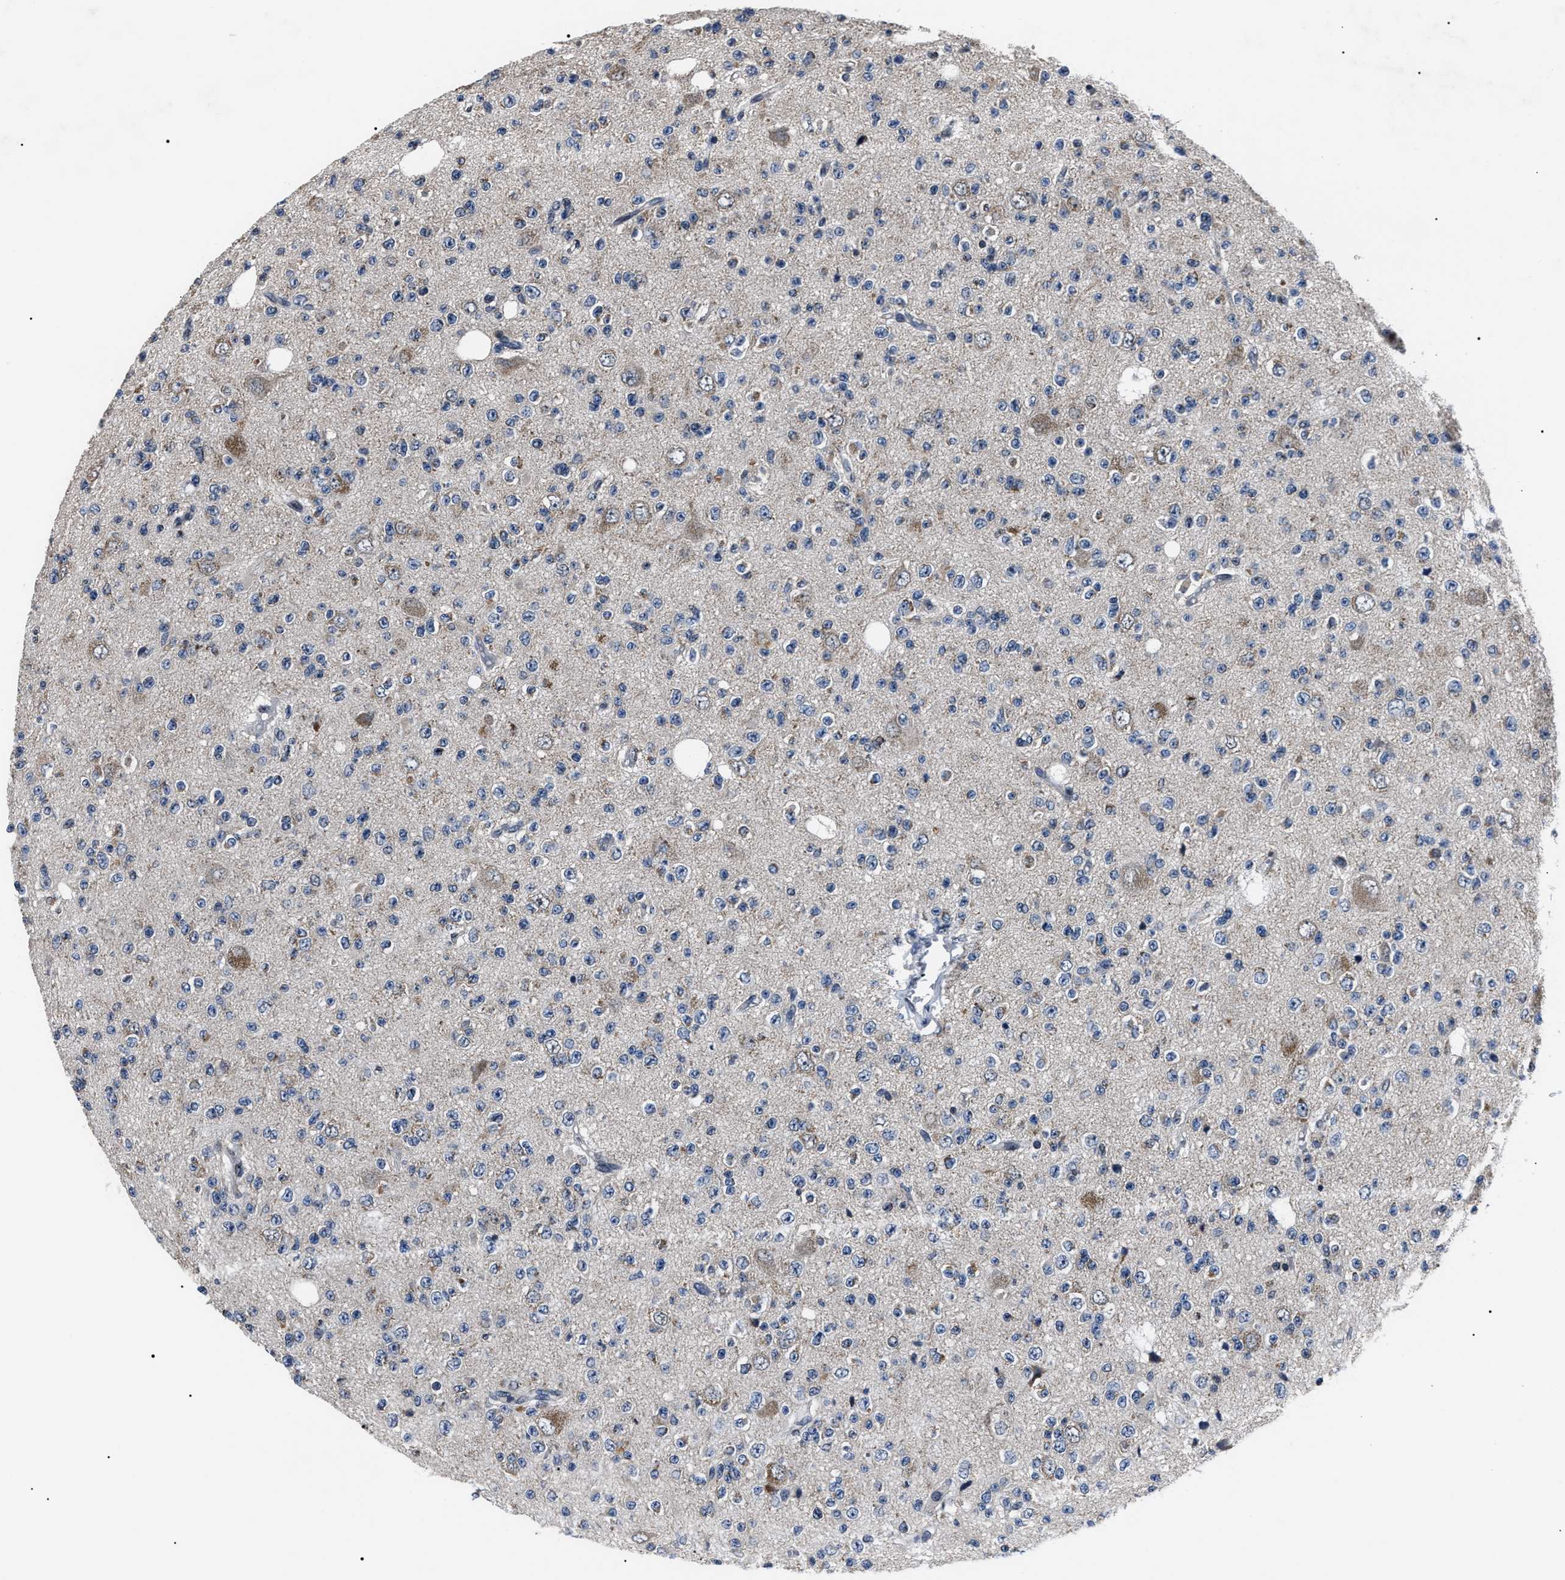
{"staining": {"intensity": "negative", "quantity": "none", "location": "none"}, "tissue": "glioma", "cell_type": "Tumor cells", "image_type": "cancer", "snomed": [{"axis": "morphology", "description": "Glioma, malignant, High grade"}, {"axis": "topography", "description": "pancreas cauda"}], "caption": "This micrograph is of malignant glioma (high-grade) stained with immunohistochemistry (IHC) to label a protein in brown with the nuclei are counter-stained blue. There is no expression in tumor cells. (DAB (3,3'-diaminobenzidine) IHC, high magnification).", "gene": "LRRC14", "patient": {"sex": "male", "age": 60}}